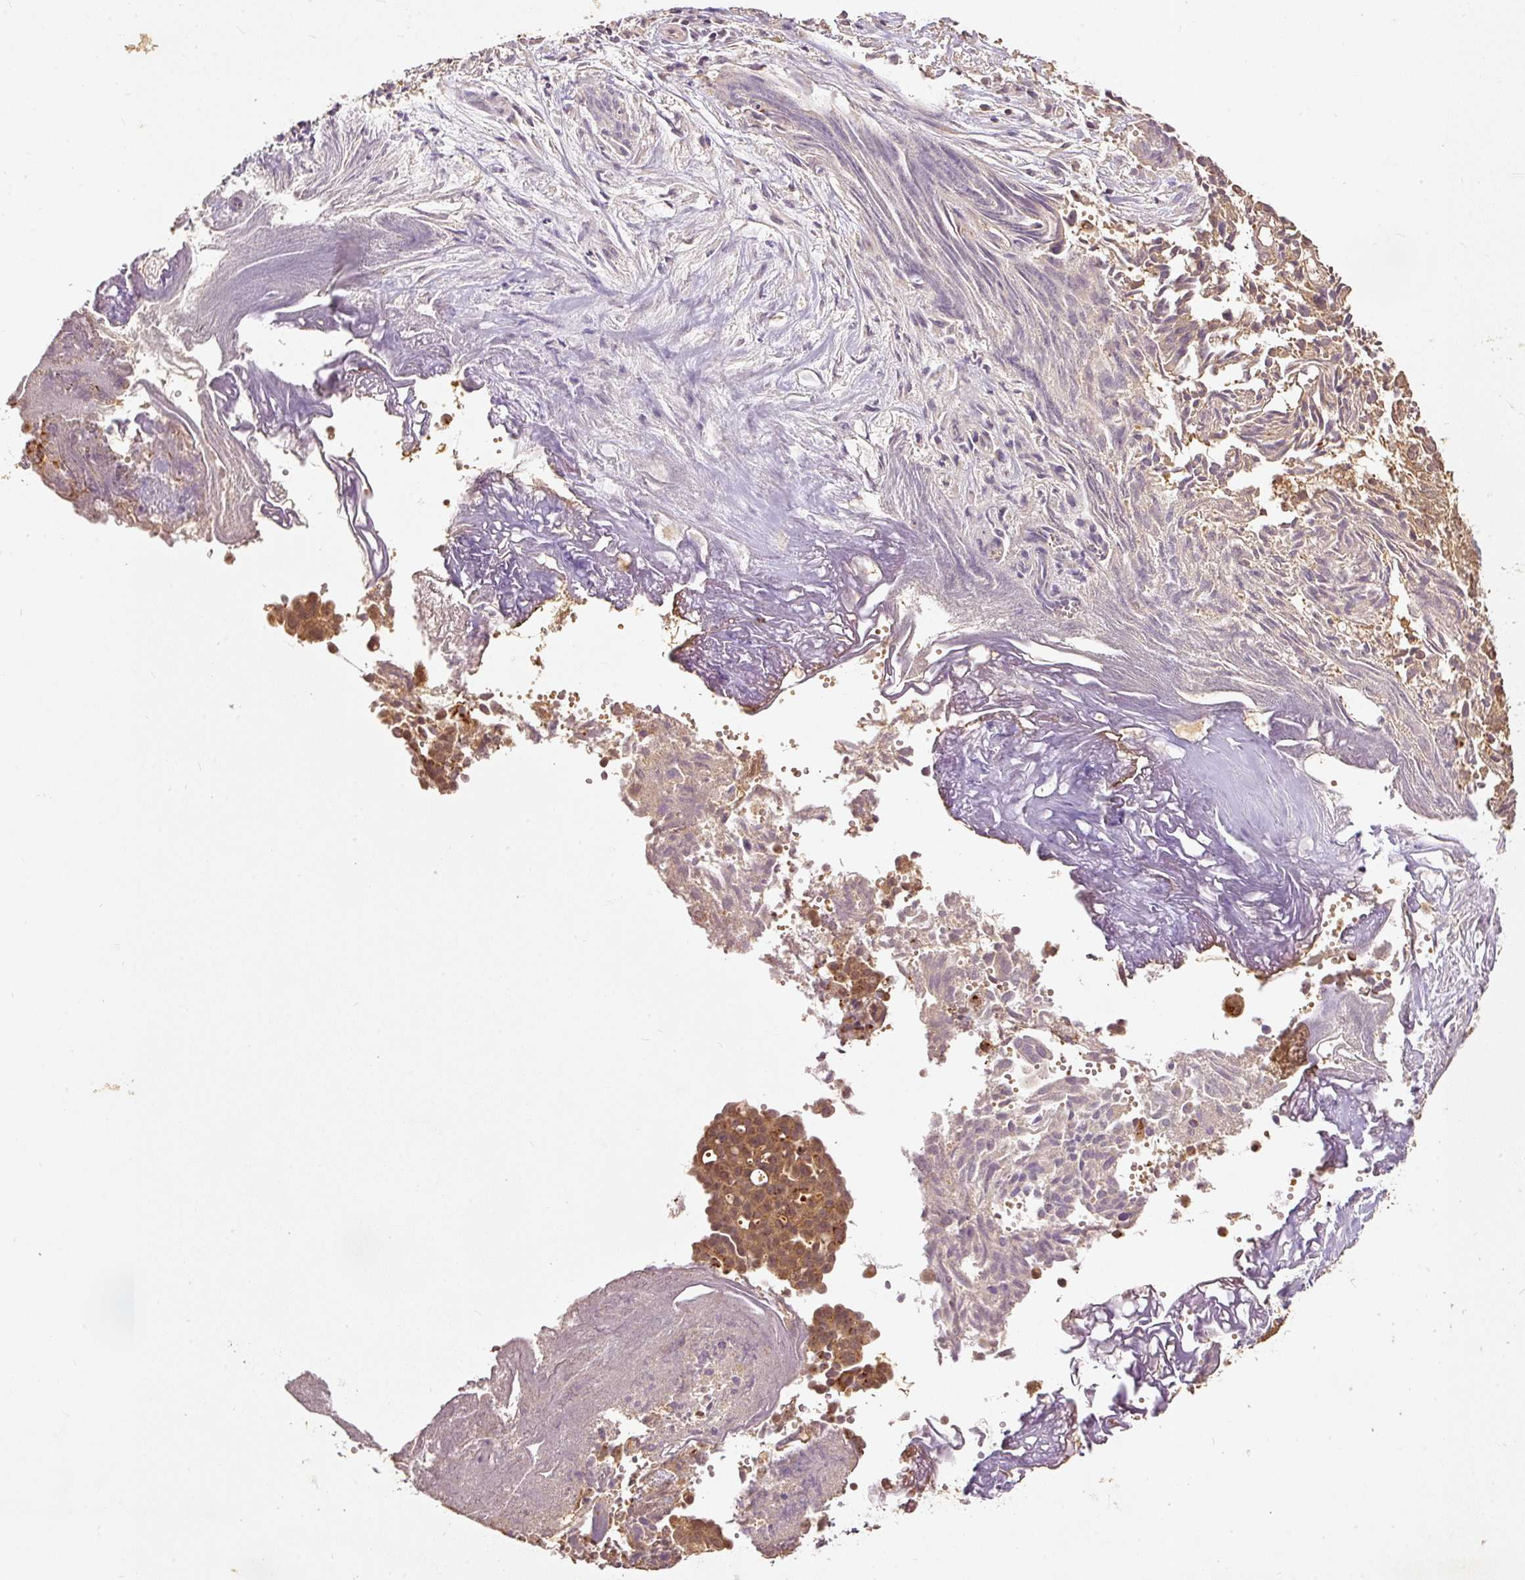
{"staining": {"intensity": "weak", "quantity": ">75%", "location": "cytoplasmic/membranous"}, "tissue": "ovarian cancer", "cell_type": "Tumor cells", "image_type": "cancer", "snomed": [{"axis": "morphology", "description": "Cystadenocarcinoma, serous, NOS"}, {"axis": "topography", "description": "Soft tissue"}, {"axis": "topography", "description": "Ovary"}], "caption": "The micrograph displays staining of ovarian serous cystadenocarcinoma, revealing weak cytoplasmic/membranous protein expression (brown color) within tumor cells.", "gene": "FUT8", "patient": {"sex": "female", "age": 57}}